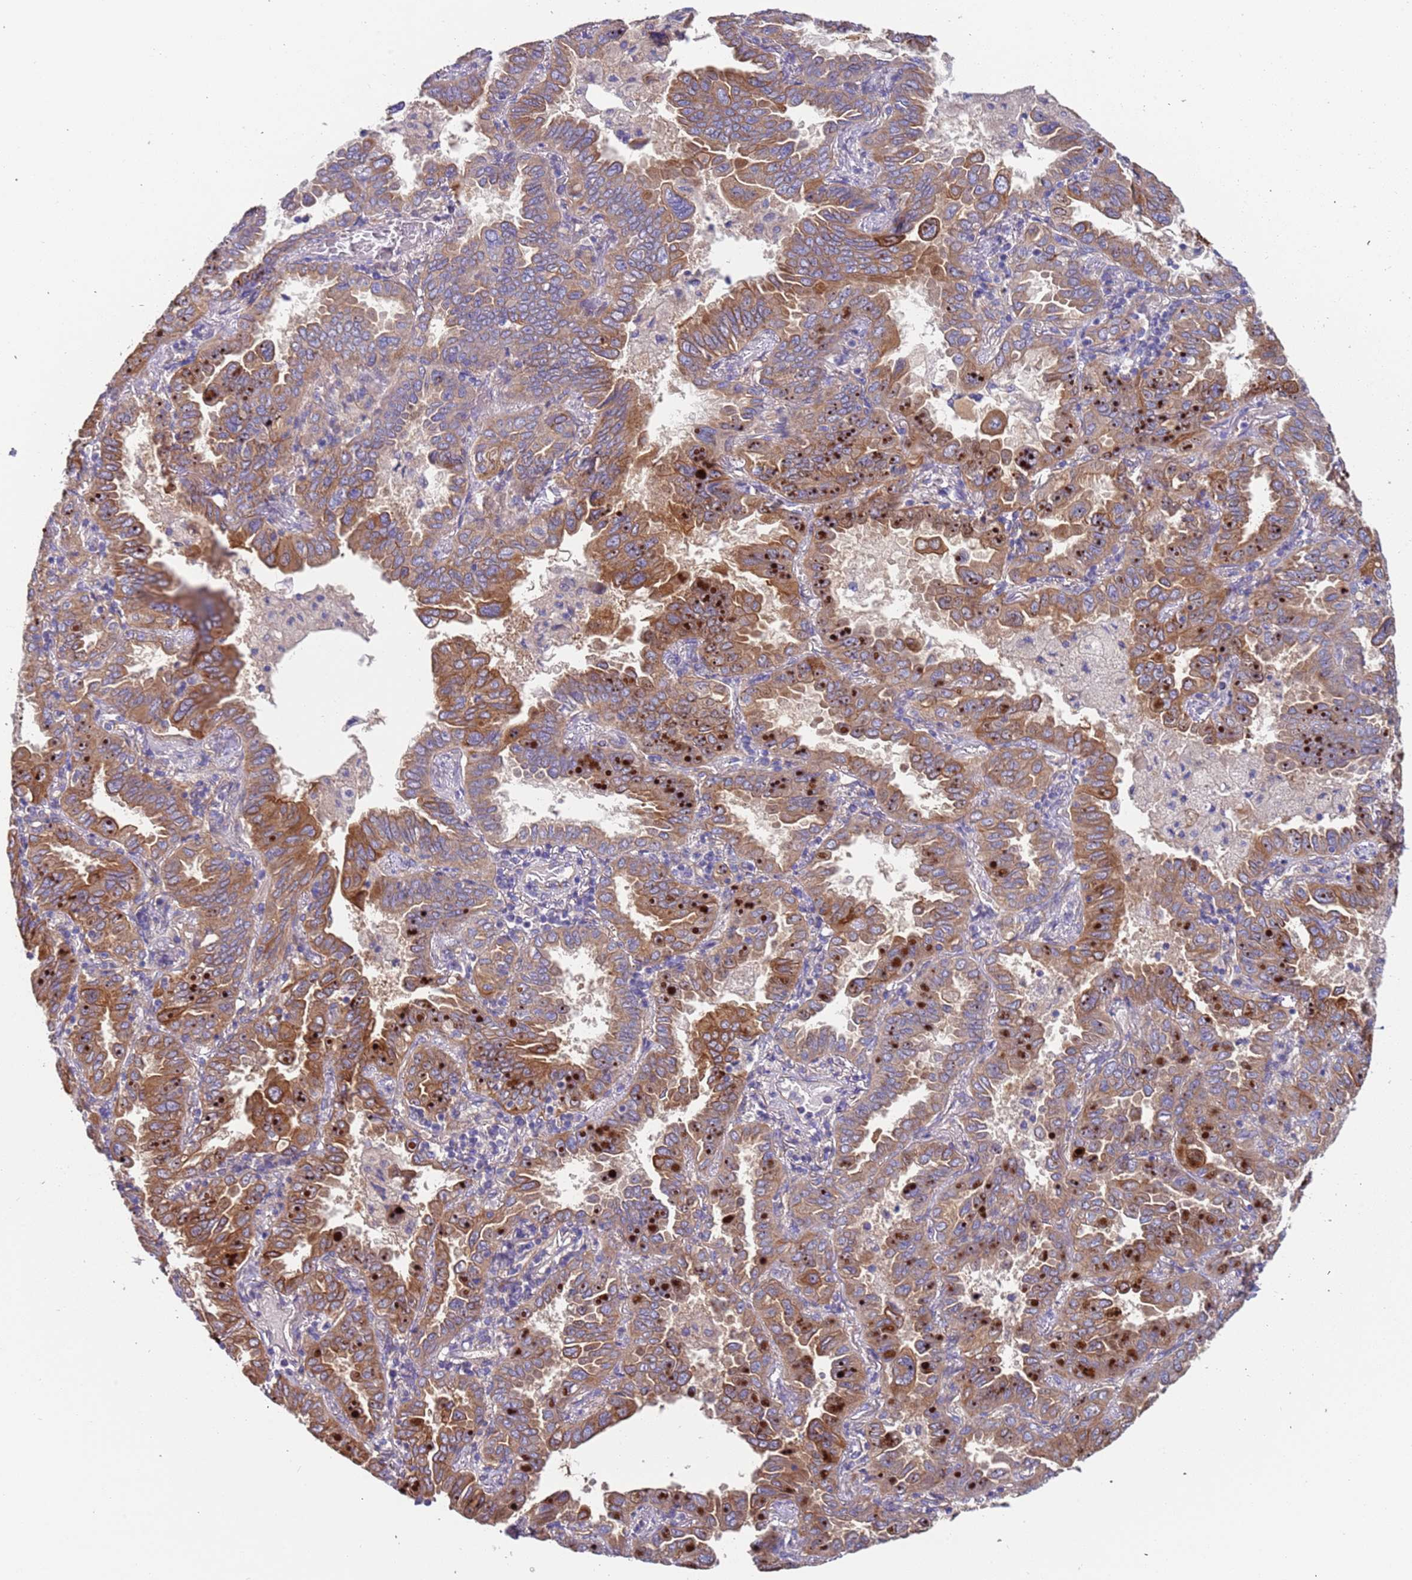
{"staining": {"intensity": "moderate", "quantity": ">75%", "location": "cytoplasmic/membranous"}, "tissue": "lung cancer", "cell_type": "Tumor cells", "image_type": "cancer", "snomed": [{"axis": "morphology", "description": "Adenocarcinoma, NOS"}, {"axis": "topography", "description": "Lung"}], "caption": "IHC micrograph of neoplastic tissue: human lung cancer stained using IHC demonstrates medium levels of moderate protein expression localized specifically in the cytoplasmic/membranous of tumor cells, appearing as a cytoplasmic/membranous brown color.", "gene": "LAMB4", "patient": {"sex": "male", "age": 64}}